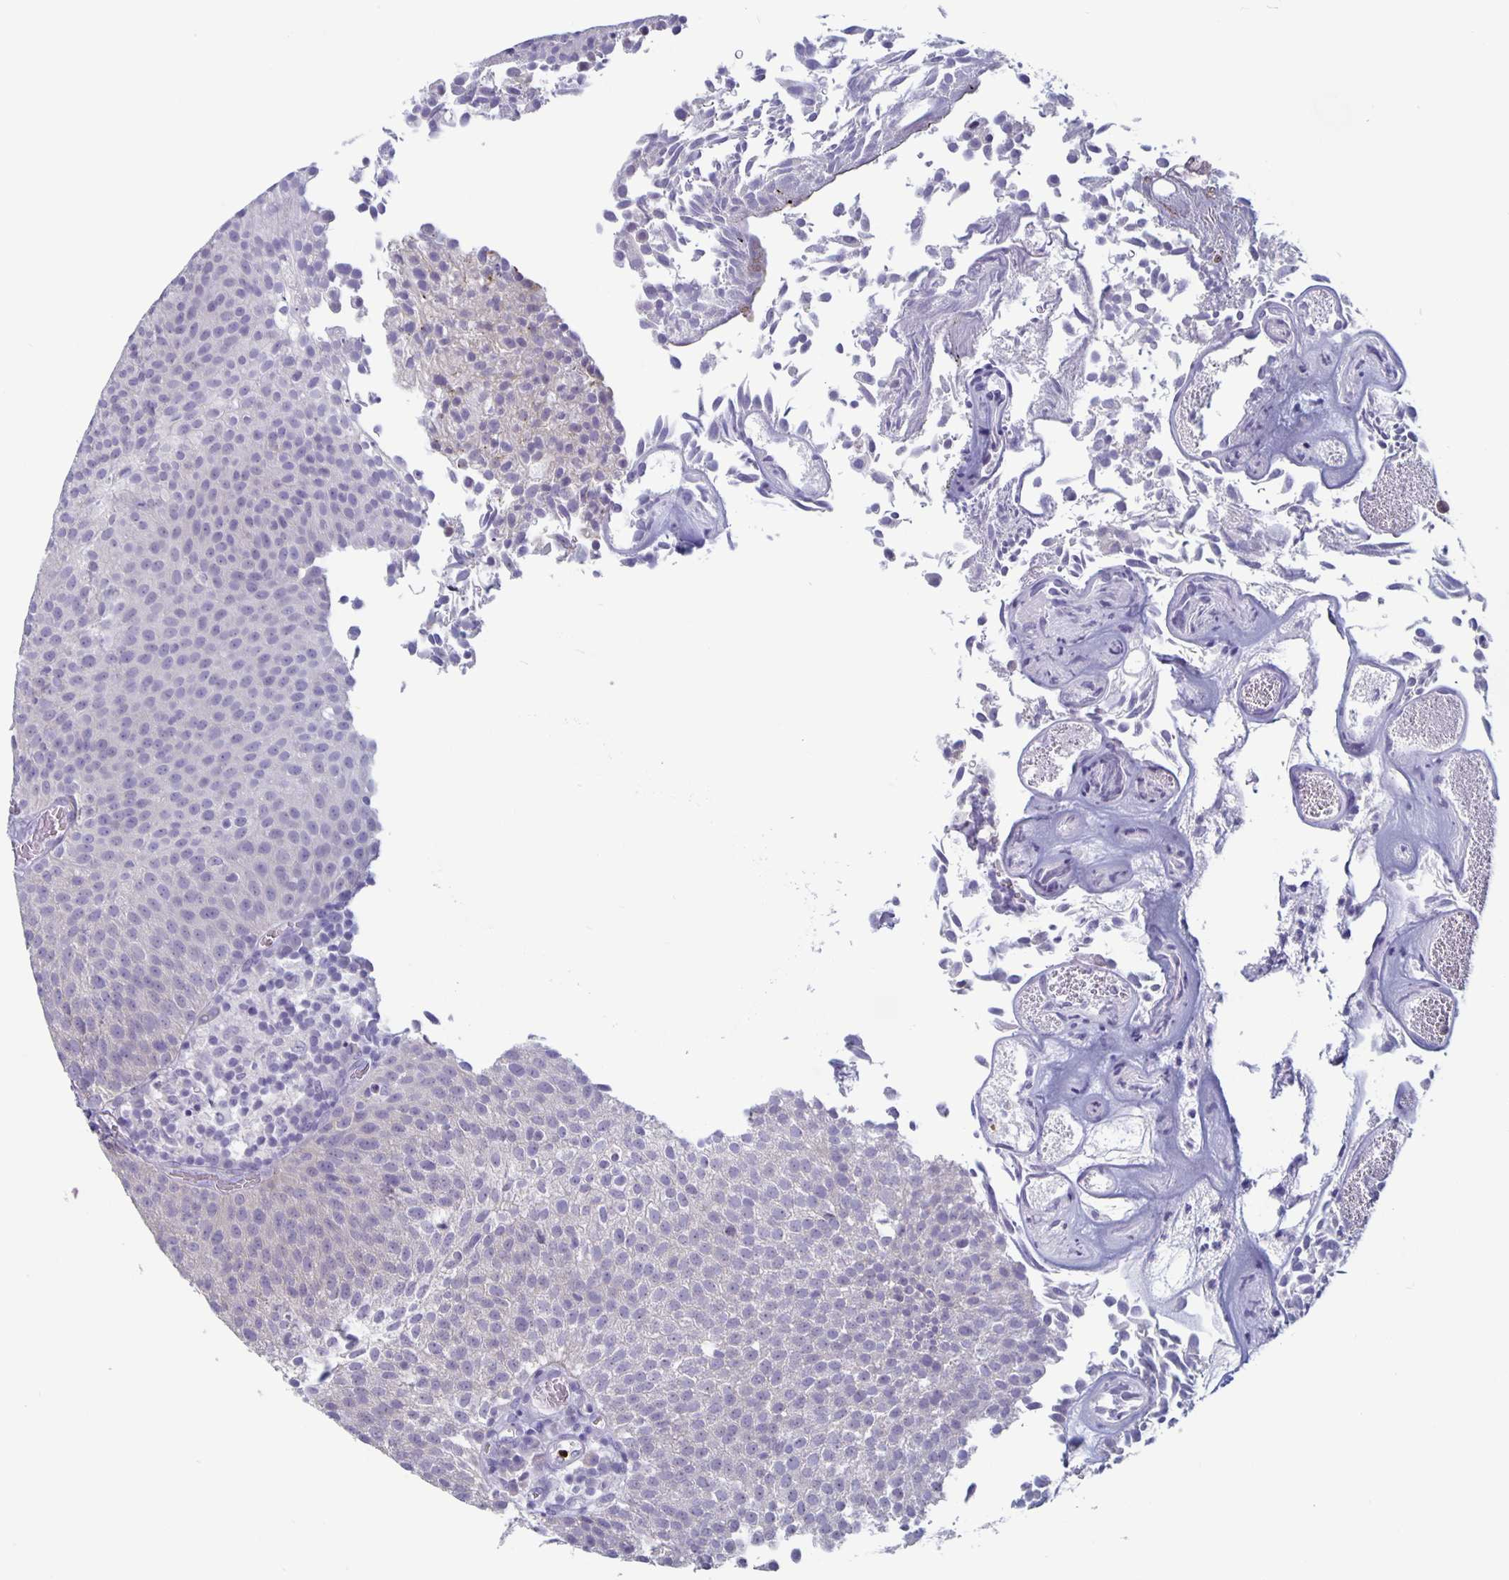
{"staining": {"intensity": "negative", "quantity": "none", "location": "none"}, "tissue": "urothelial cancer", "cell_type": "Tumor cells", "image_type": "cancer", "snomed": [{"axis": "morphology", "description": "Urothelial carcinoma, Low grade"}, {"axis": "topography", "description": "Urinary bladder"}], "caption": "A histopathology image of human low-grade urothelial carcinoma is negative for staining in tumor cells.", "gene": "PLCB3", "patient": {"sex": "female", "age": 79}}